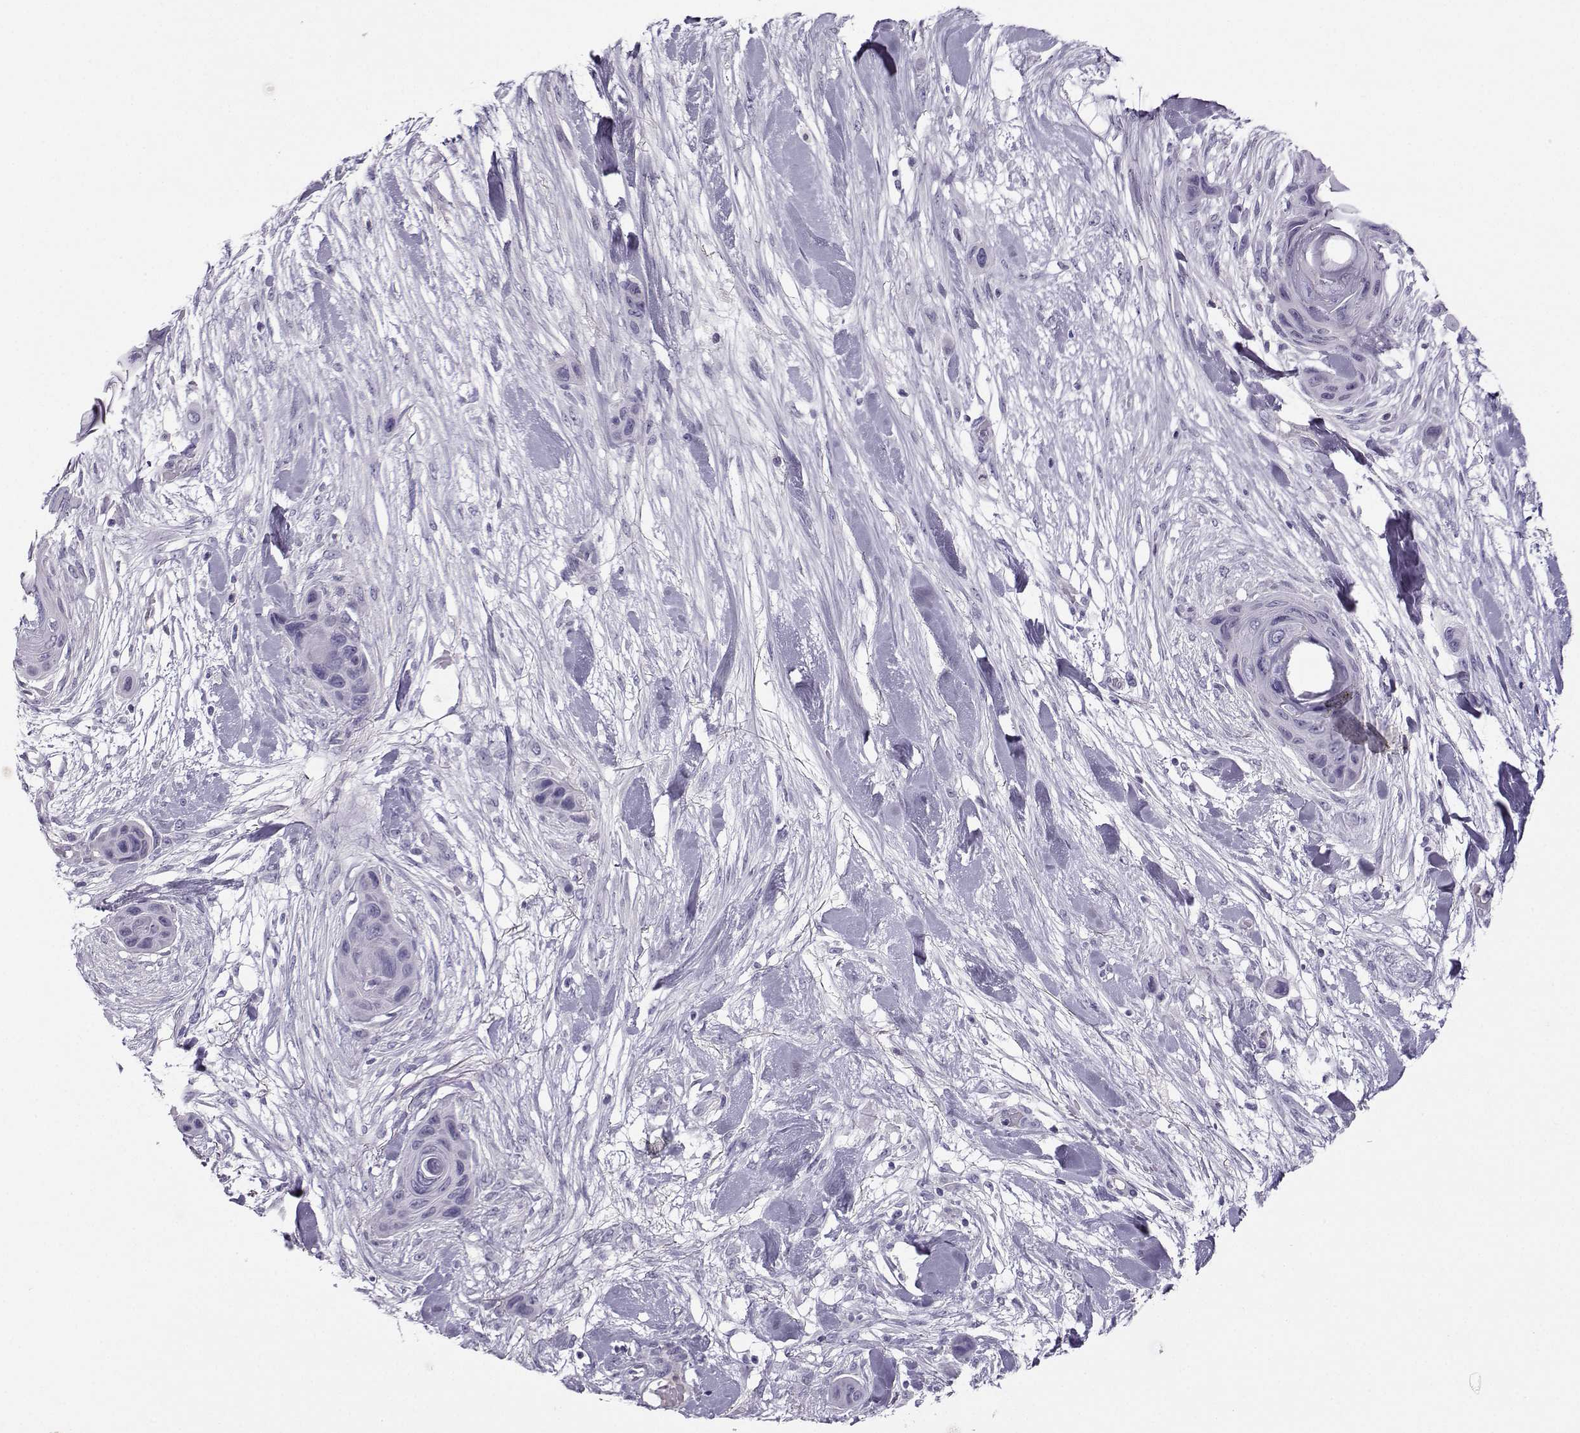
{"staining": {"intensity": "negative", "quantity": "none", "location": "none"}, "tissue": "skin cancer", "cell_type": "Tumor cells", "image_type": "cancer", "snomed": [{"axis": "morphology", "description": "Squamous cell carcinoma, NOS"}, {"axis": "topography", "description": "Skin"}], "caption": "Skin cancer (squamous cell carcinoma) stained for a protein using immunohistochemistry (IHC) exhibits no positivity tumor cells.", "gene": "ARMC2", "patient": {"sex": "male", "age": 82}}